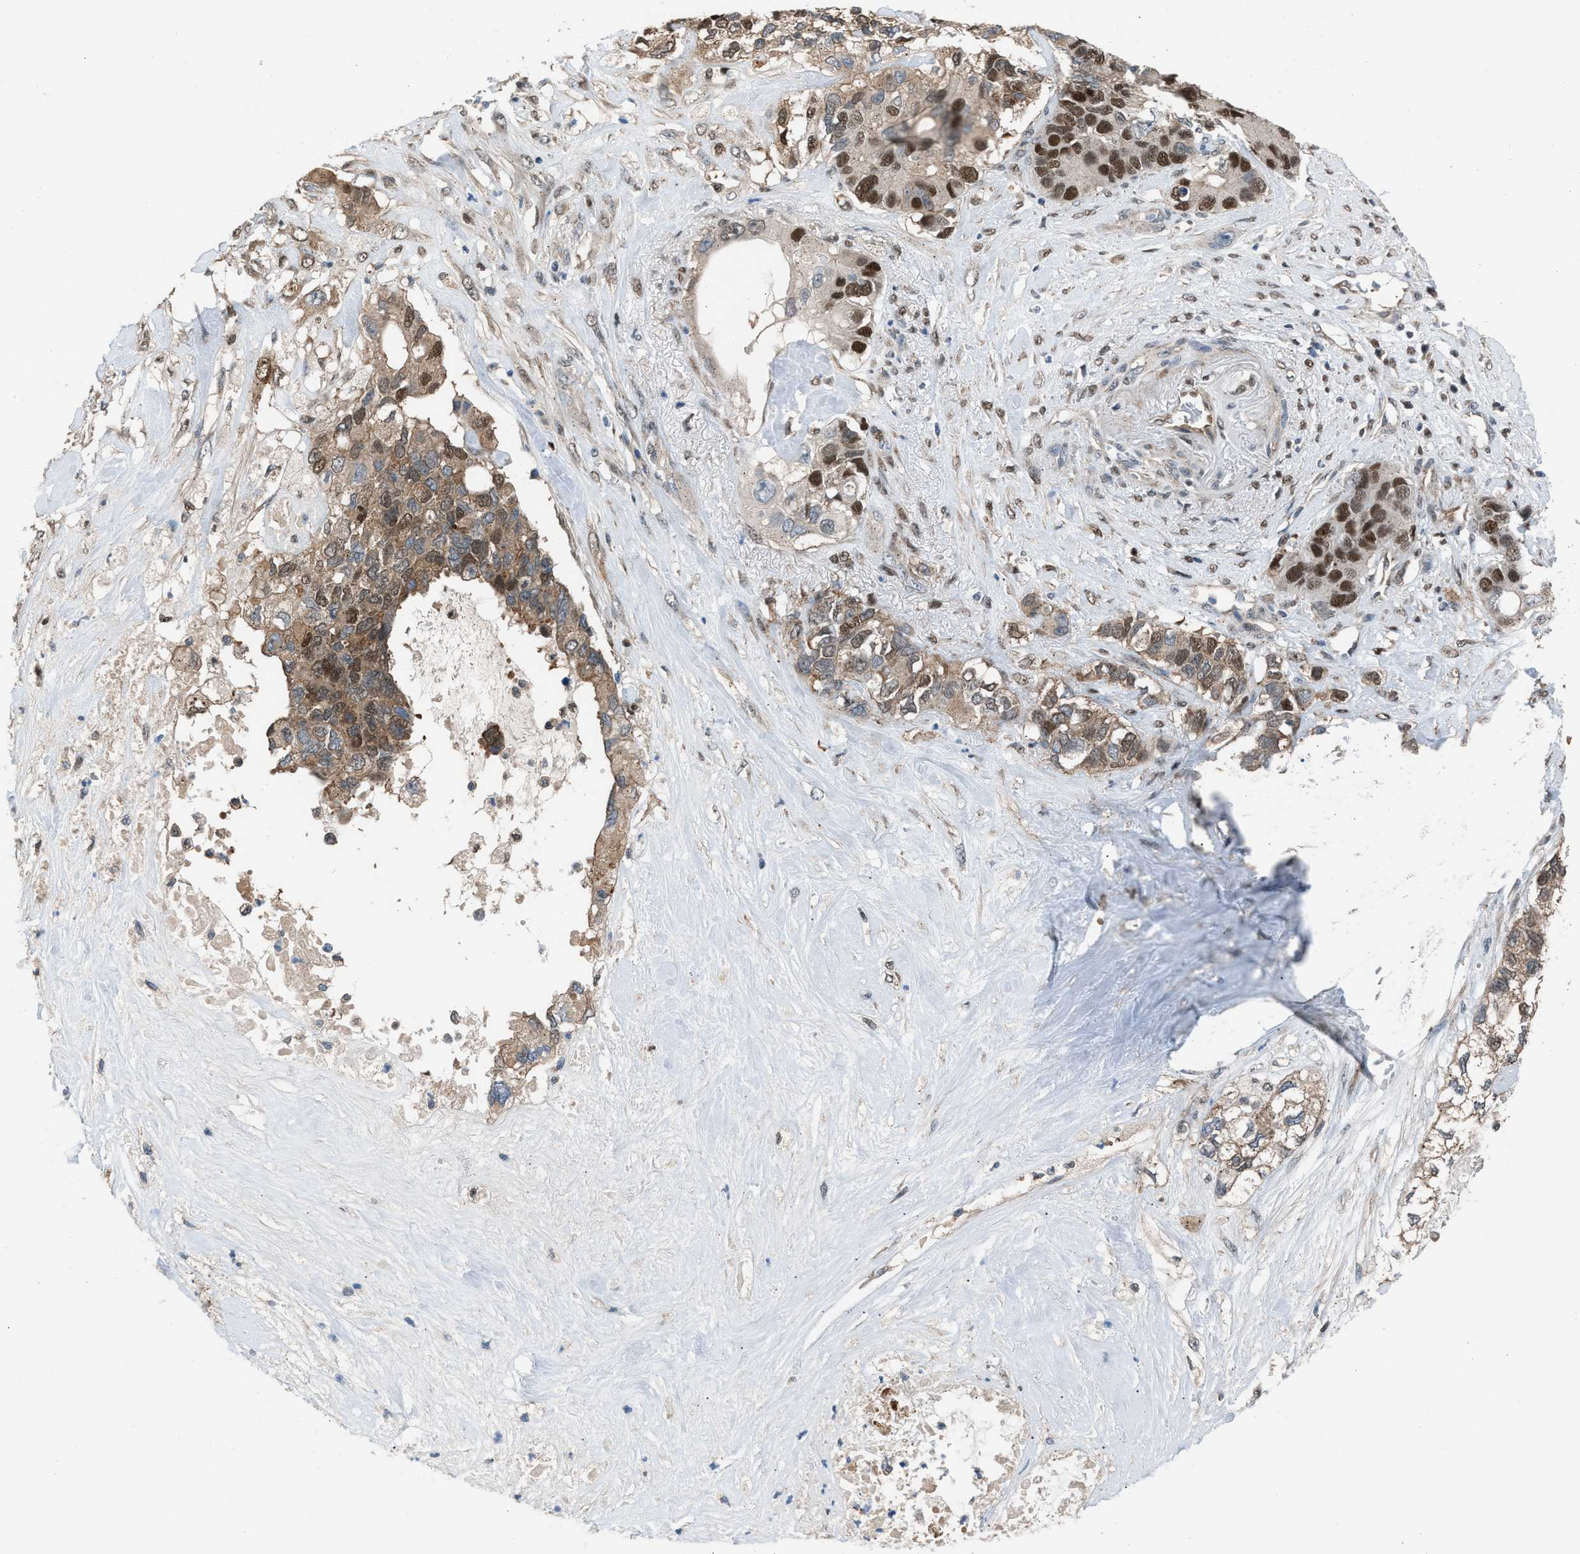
{"staining": {"intensity": "strong", "quantity": ">75%", "location": "cytoplasmic/membranous,nuclear"}, "tissue": "pancreatic cancer", "cell_type": "Tumor cells", "image_type": "cancer", "snomed": [{"axis": "morphology", "description": "Adenocarcinoma, NOS"}, {"axis": "topography", "description": "Pancreas"}], "caption": "The image demonstrates staining of pancreatic cancer (adenocarcinoma), revealing strong cytoplasmic/membranous and nuclear protein positivity (brown color) within tumor cells. The protein of interest is stained brown, and the nuclei are stained in blue (DAB IHC with brightfield microscopy, high magnification).", "gene": "CRTC1", "patient": {"sex": "female", "age": 56}}